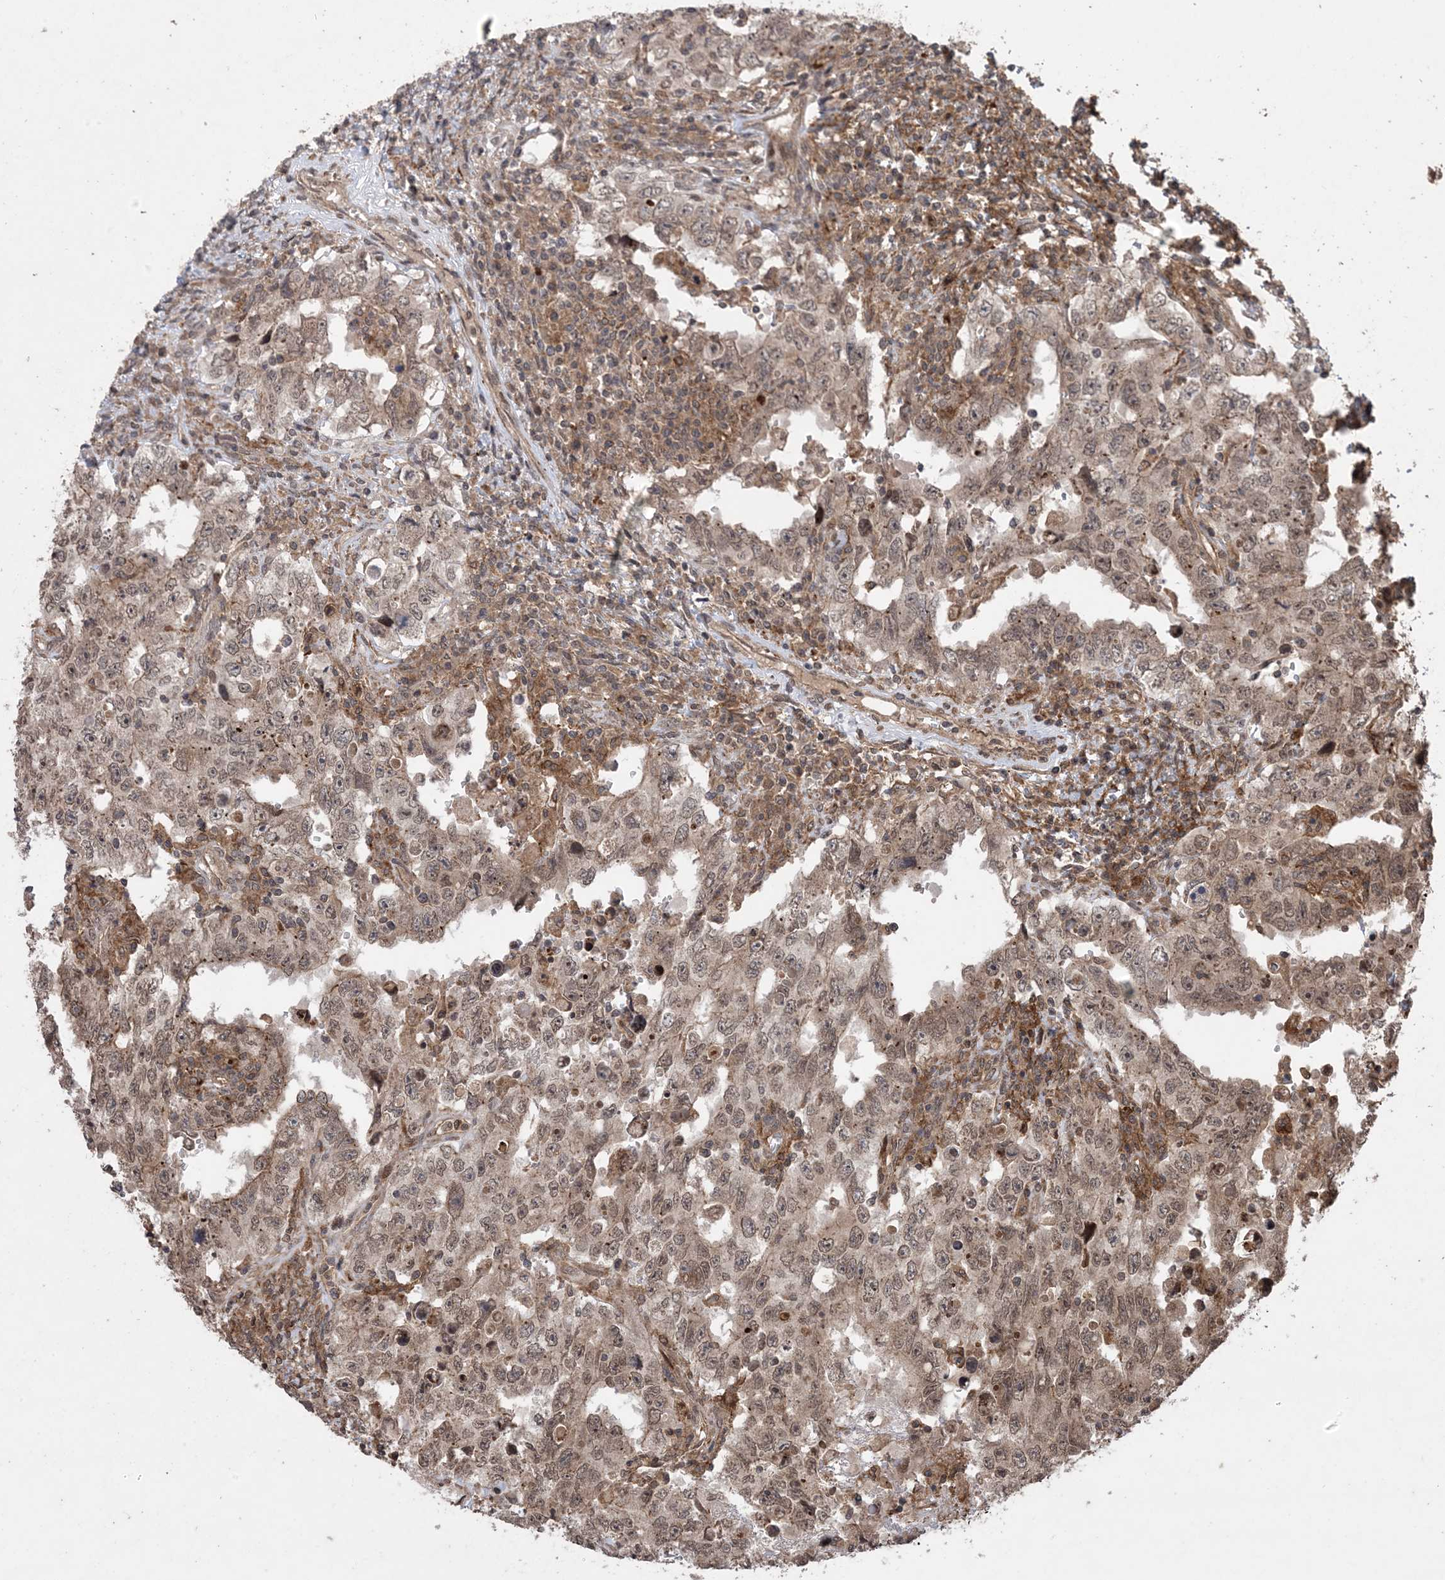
{"staining": {"intensity": "weak", "quantity": ">75%", "location": "cytoplasmic/membranous,nuclear"}, "tissue": "testis cancer", "cell_type": "Tumor cells", "image_type": "cancer", "snomed": [{"axis": "morphology", "description": "Carcinoma, Embryonal, NOS"}, {"axis": "topography", "description": "Testis"}], "caption": "A high-resolution histopathology image shows IHC staining of testis cancer (embryonal carcinoma), which demonstrates weak cytoplasmic/membranous and nuclear positivity in approximately >75% of tumor cells.", "gene": "ZNF511", "patient": {"sex": "male", "age": 26}}